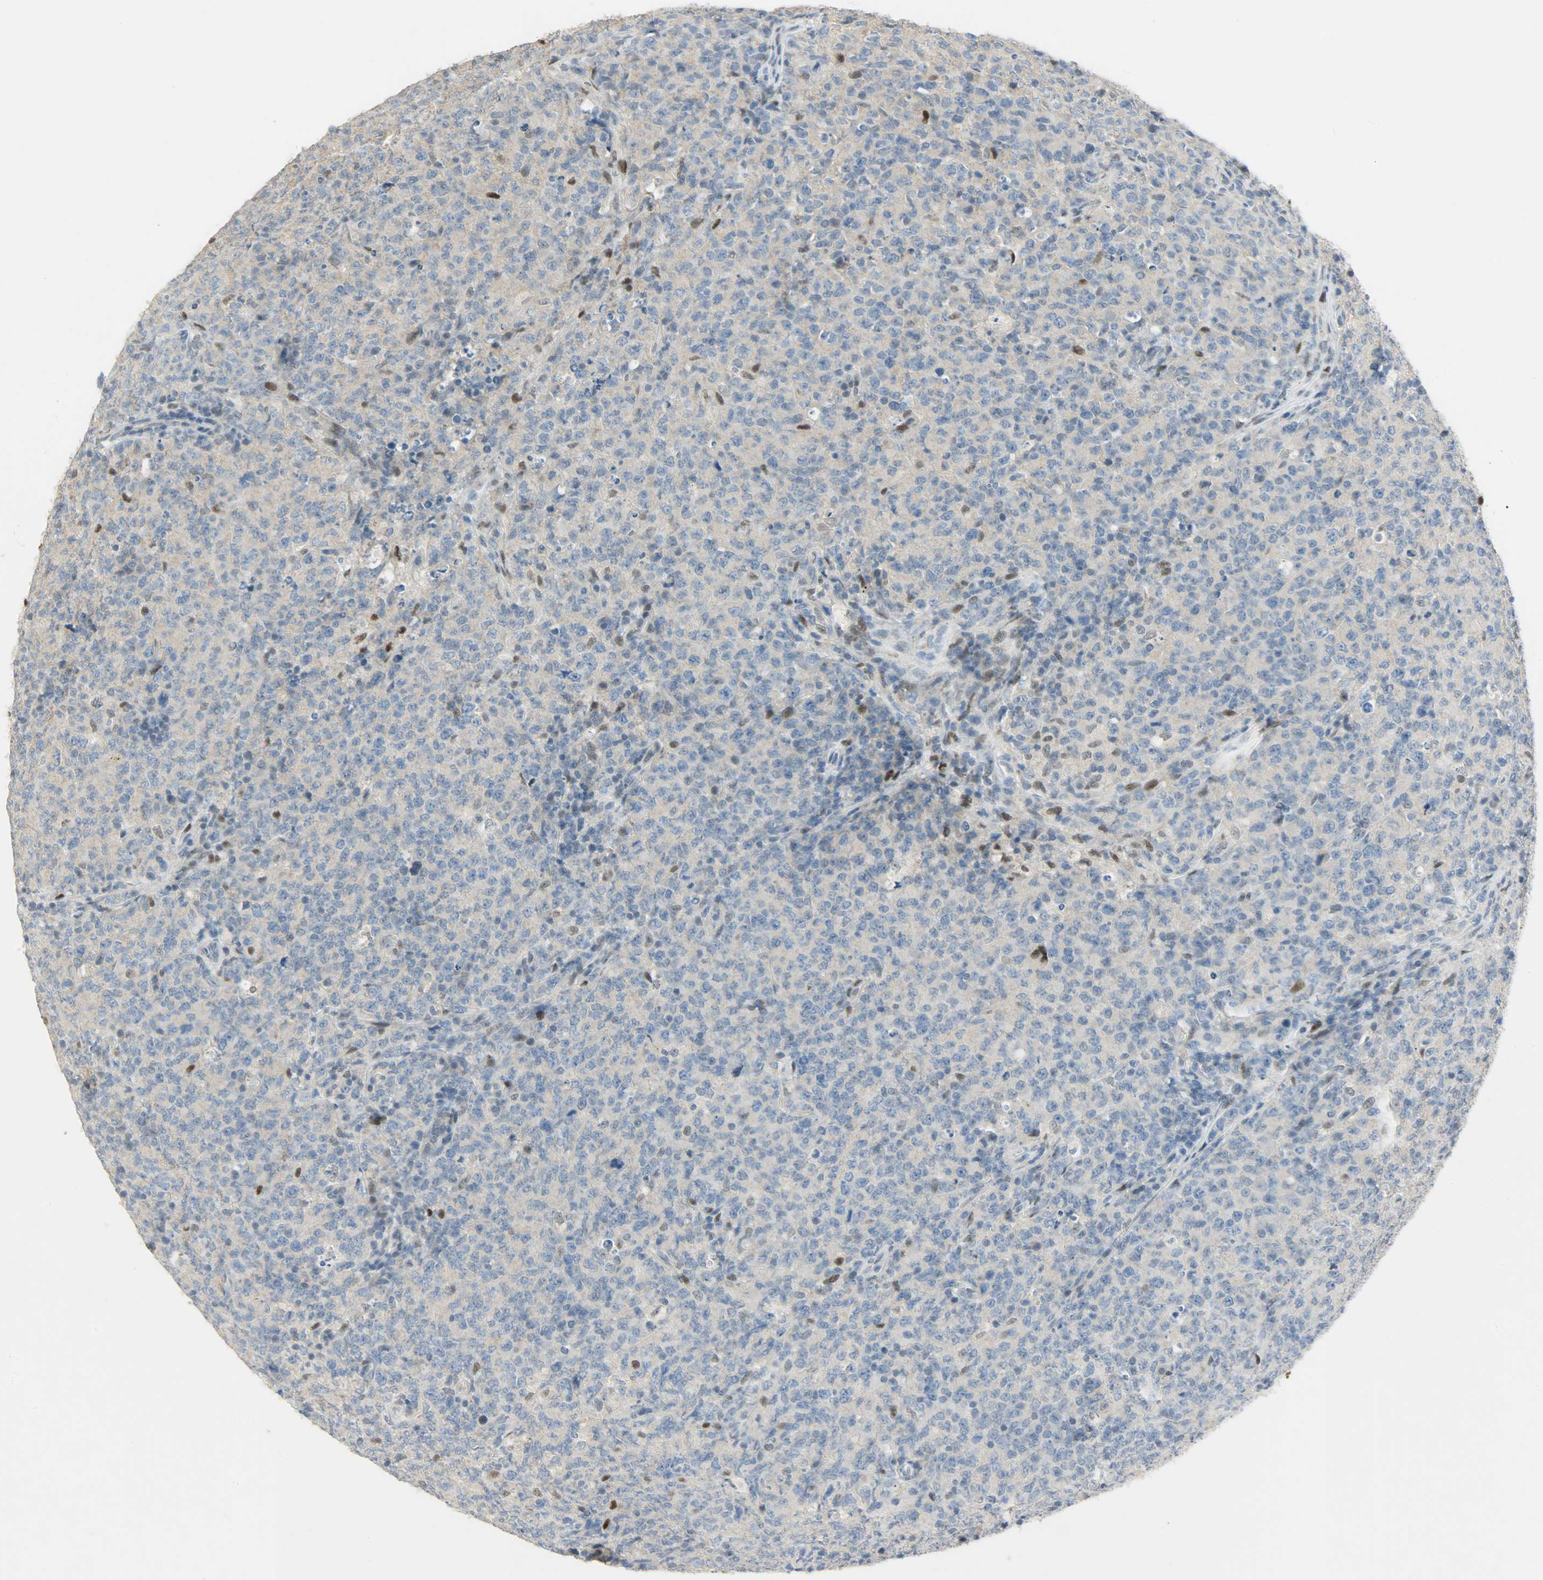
{"staining": {"intensity": "moderate", "quantity": "25%-75%", "location": "cytoplasmic/membranous,nuclear"}, "tissue": "lymphoma", "cell_type": "Tumor cells", "image_type": "cancer", "snomed": [{"axis": "morphology", "description": "Malignant lymphoma, non-Hodgkin's type, High grade"}, {"axis": "topography", "description": "Tonsil"}], "caption": "Immunohistochemistry (IHC) image of neoplastic tissue: human malignant lymphoma, non-Hodgkin's type (high-grade) stained using immunohistochemistry (IHC) displays medium levels of moderate protein expression localized specifically in the cytoplasmic/membranous and nuclear of tumor cells, appearing as a cytoplasmic/membranous and nuclear brown color.", "gene": "PPARG", "patient": {"sex": "female", "age": 36}}